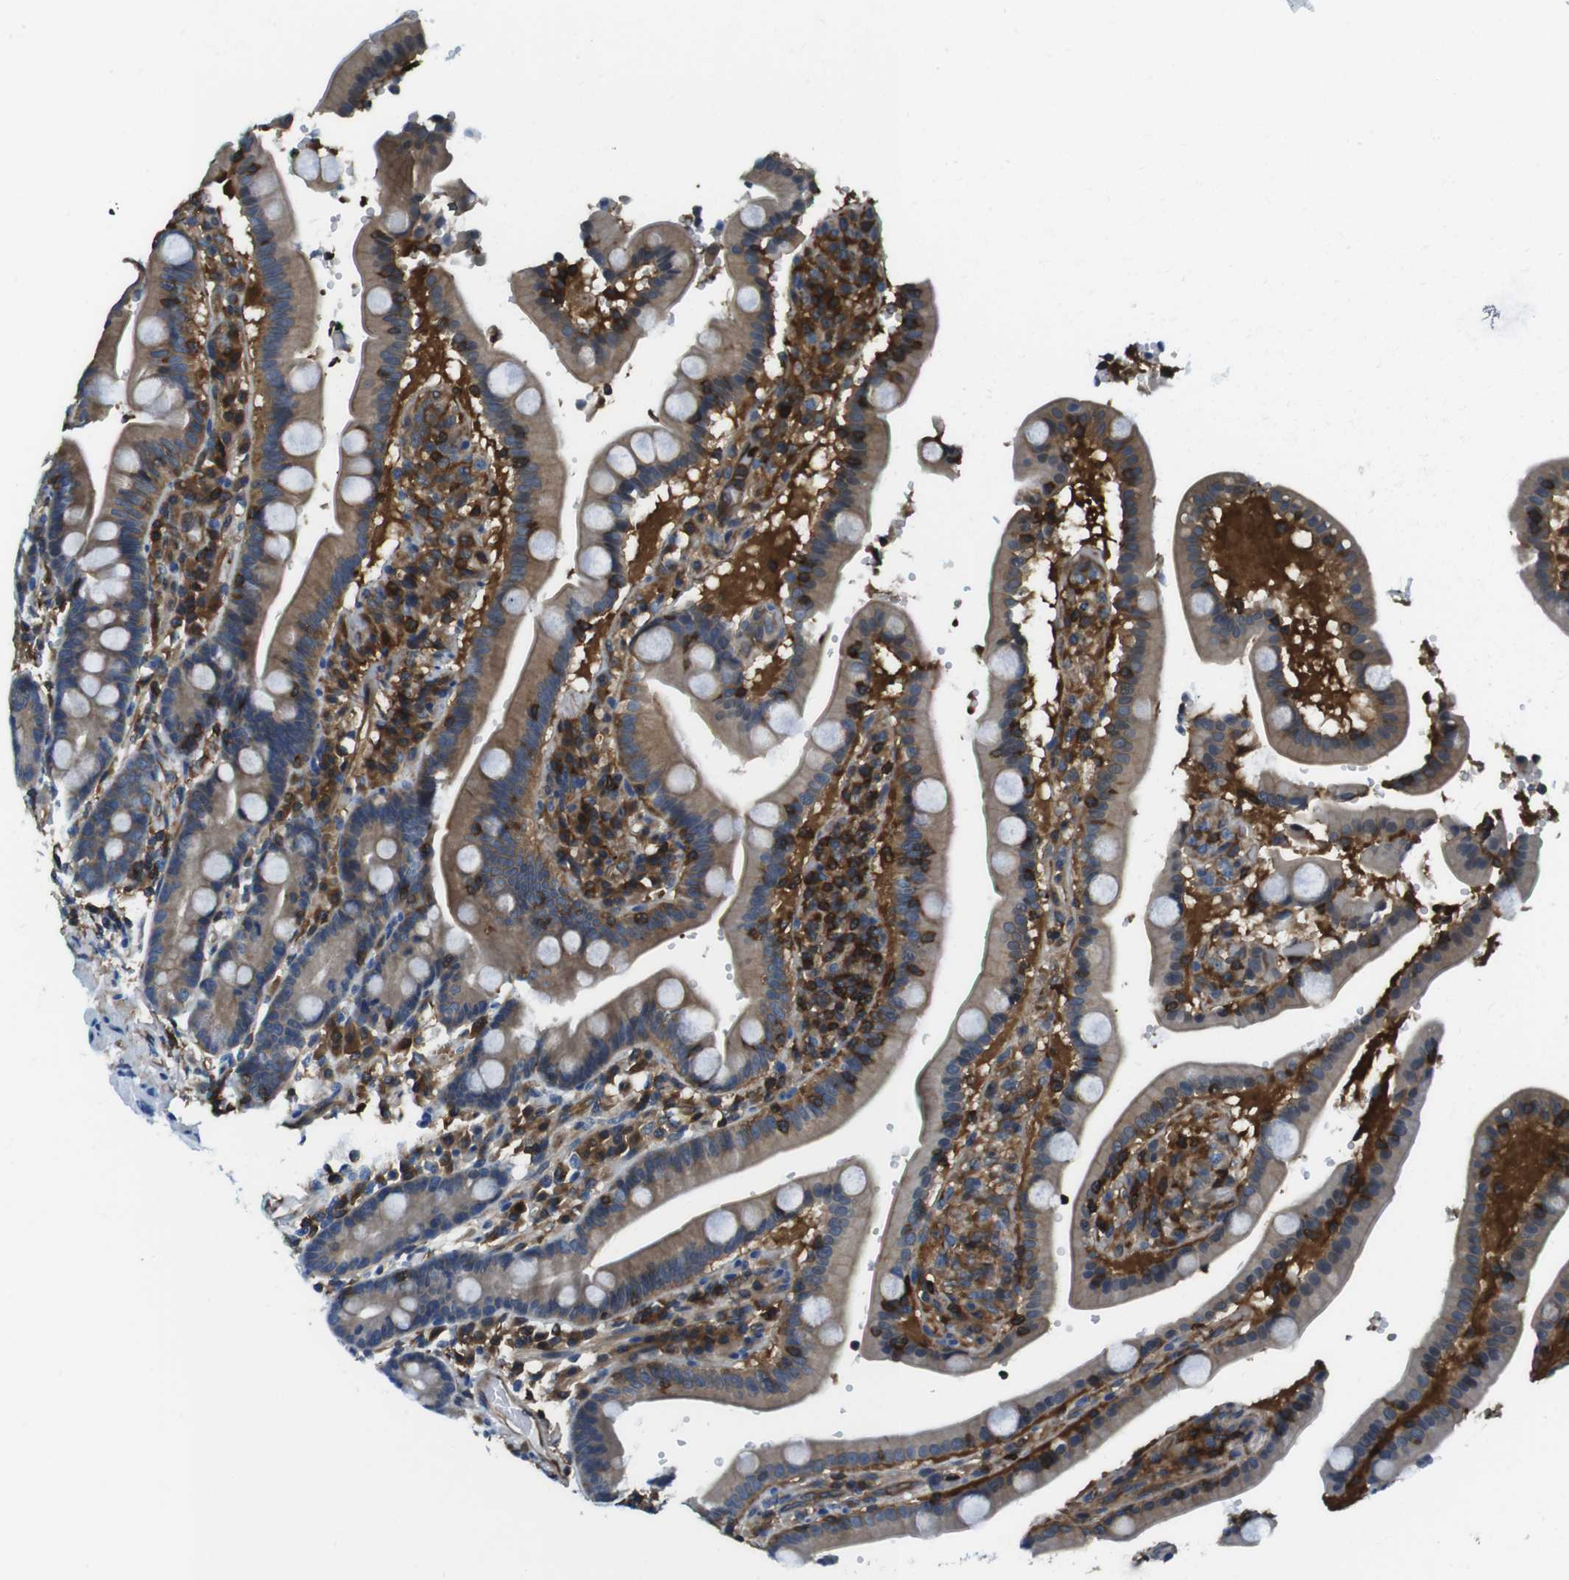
{"staining": {"intensity": "moderate", "quantity": ">75%", "location": "cytoplasmic/membranous"}, "tissue": "duodenum", "cell_type": "Glandular cells", "image_type": "normal", "snomed": [{"axis": "morphology", "description": "Normal tissue, NOS"}, {"axis": "topography", "description": "Small intestine, NOS"}], "caption": "Immunohistochemistry photomicrograph of normal human duodenum stained for a protein (brown), which demonstrates medium levels of moderate cytoplasmic/membranous staining in about >75% of glandular cells.", "gene": "TES", "patient": {"sex": "female", "age": 71}}